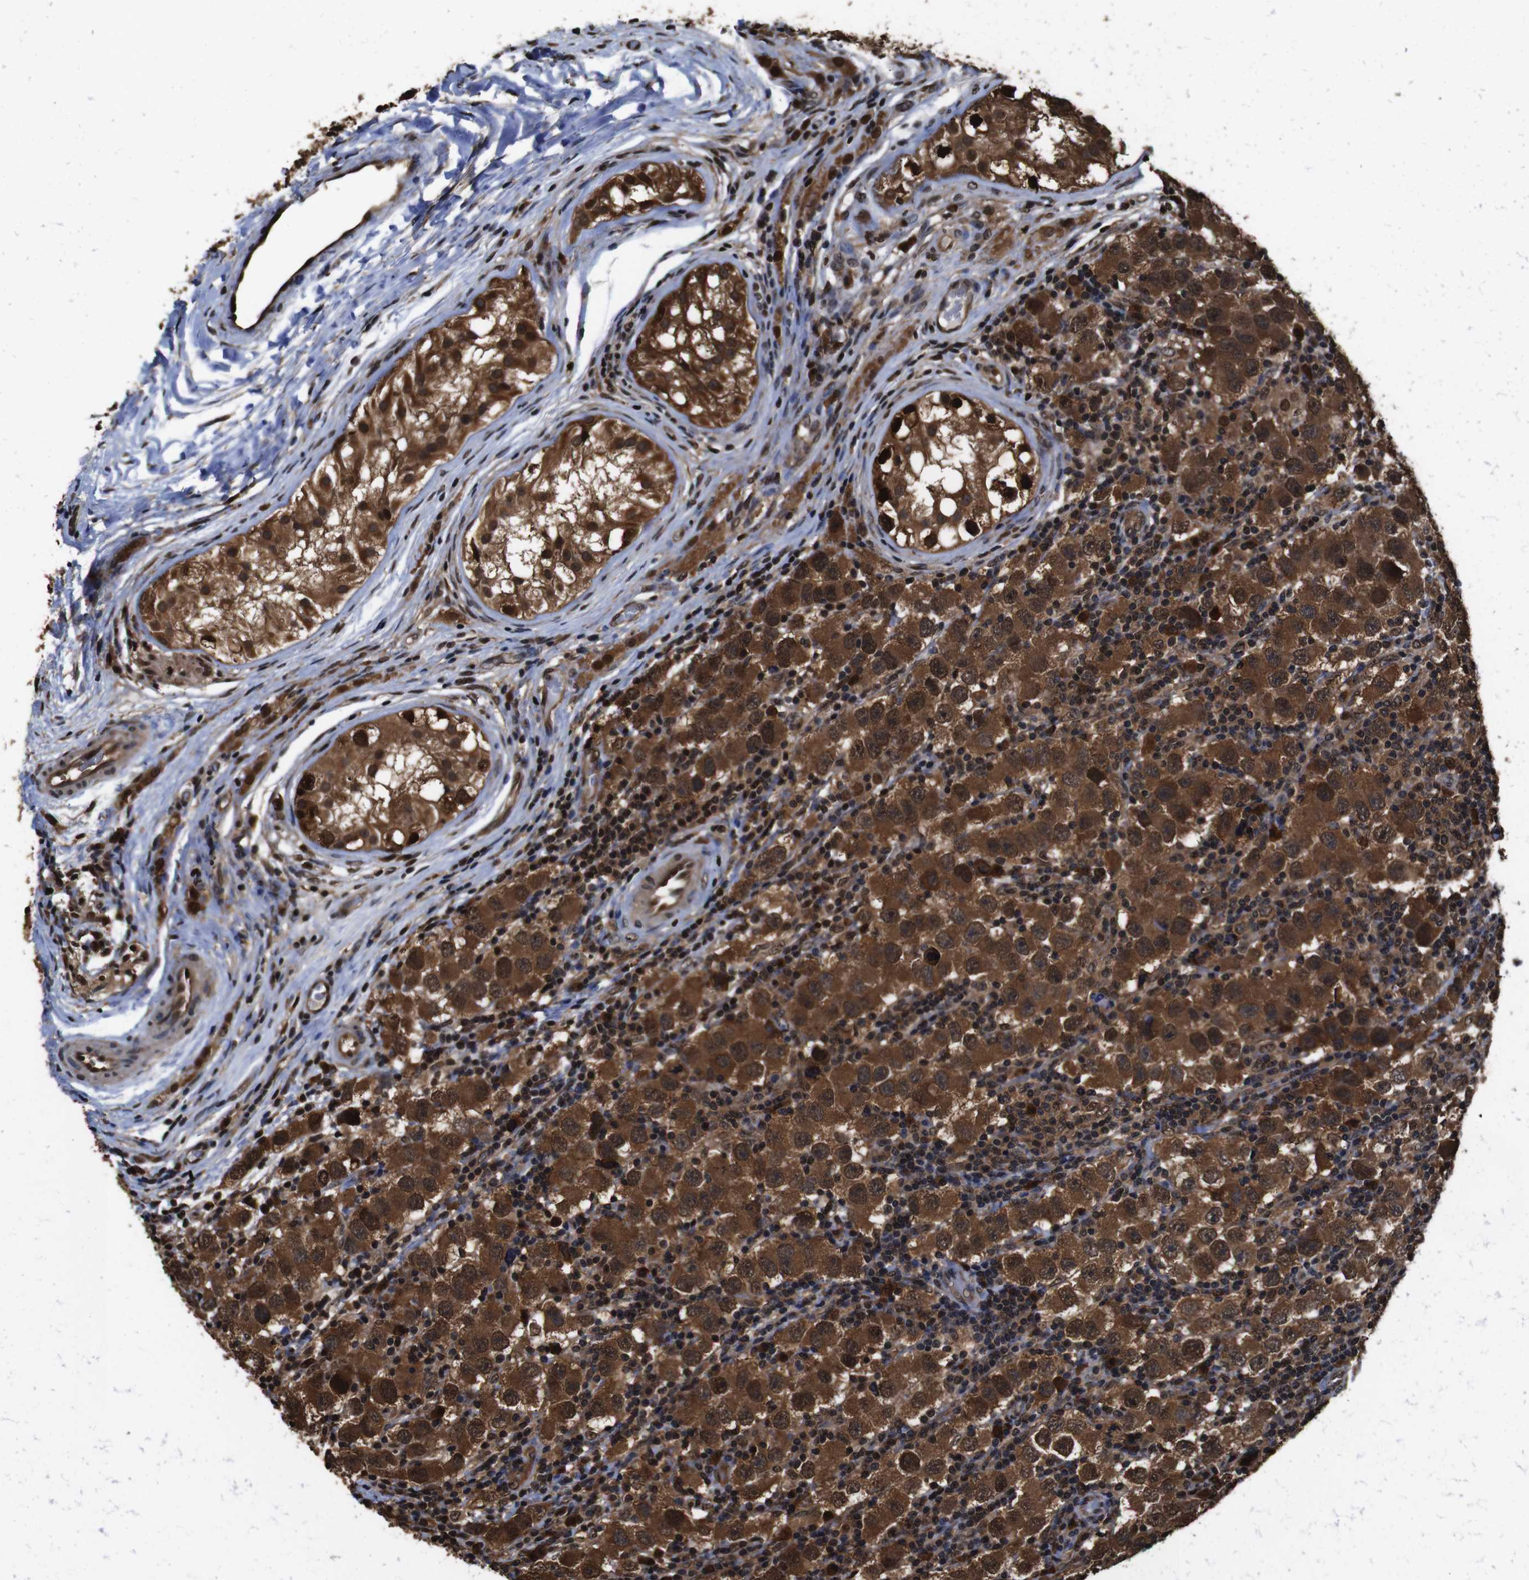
{"staining": {"intensity": "strong", "quantity": ">75%", "location": "cytoplasmic/membranous,nuclear"}, "tissue": "testis cancer", "cell_type": "Tumor cells", "image_type": "cancer", "snomed": [{"axis": "morphology", "description": "Carcinoma, Embryonal, NOS"}, {"axis": "topography", "description": "Testis"}], "caption": "This histopathology image exhibits immunohistochemistry staining of embryonal carcinoma (testis), with high strong cytoplasmic/membranous and nuclear staining in approximately >75% of tumor cells.", "gene": "VCP", "patient": {"sex": "male", "age": 21}}